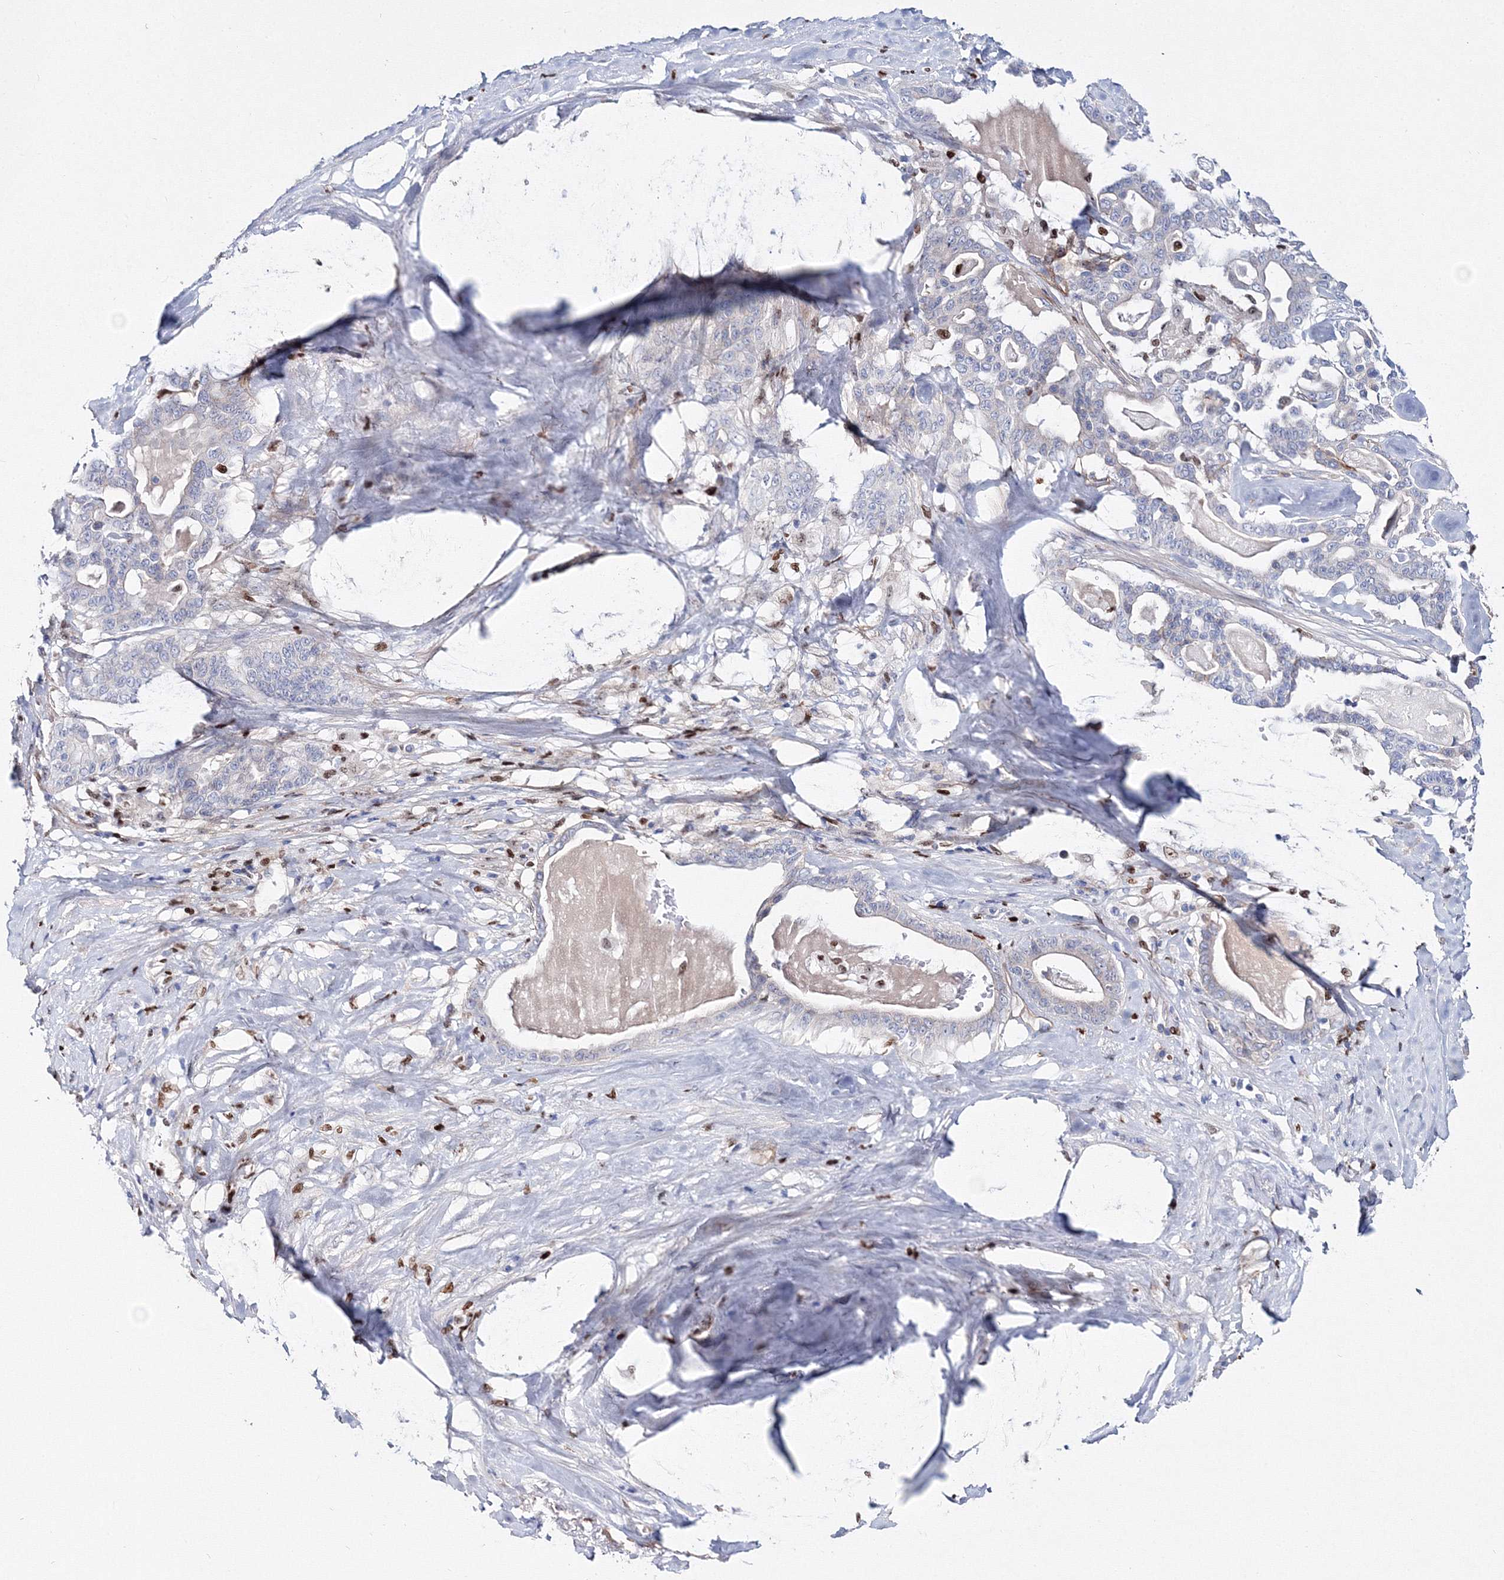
{"staining": {"intensity": "negative", "quantity": "none", "location": "none"}, "tissue": "pancreatic cancer", "cell_type": "Tumor cells", "image_type": "cancer", "snomed": [{"axis": "morphology", "description": "Adenocarcinoma, NOS"}, {"axis": "topography", "description": "Pancreas"}], "caption": "Human pancreatic adenocarcinoma stained for a protein using IHC exhibits no expression in tumor cells.", "gene": "C11orf52", "patient": {"sex": "male", "age": 63}}